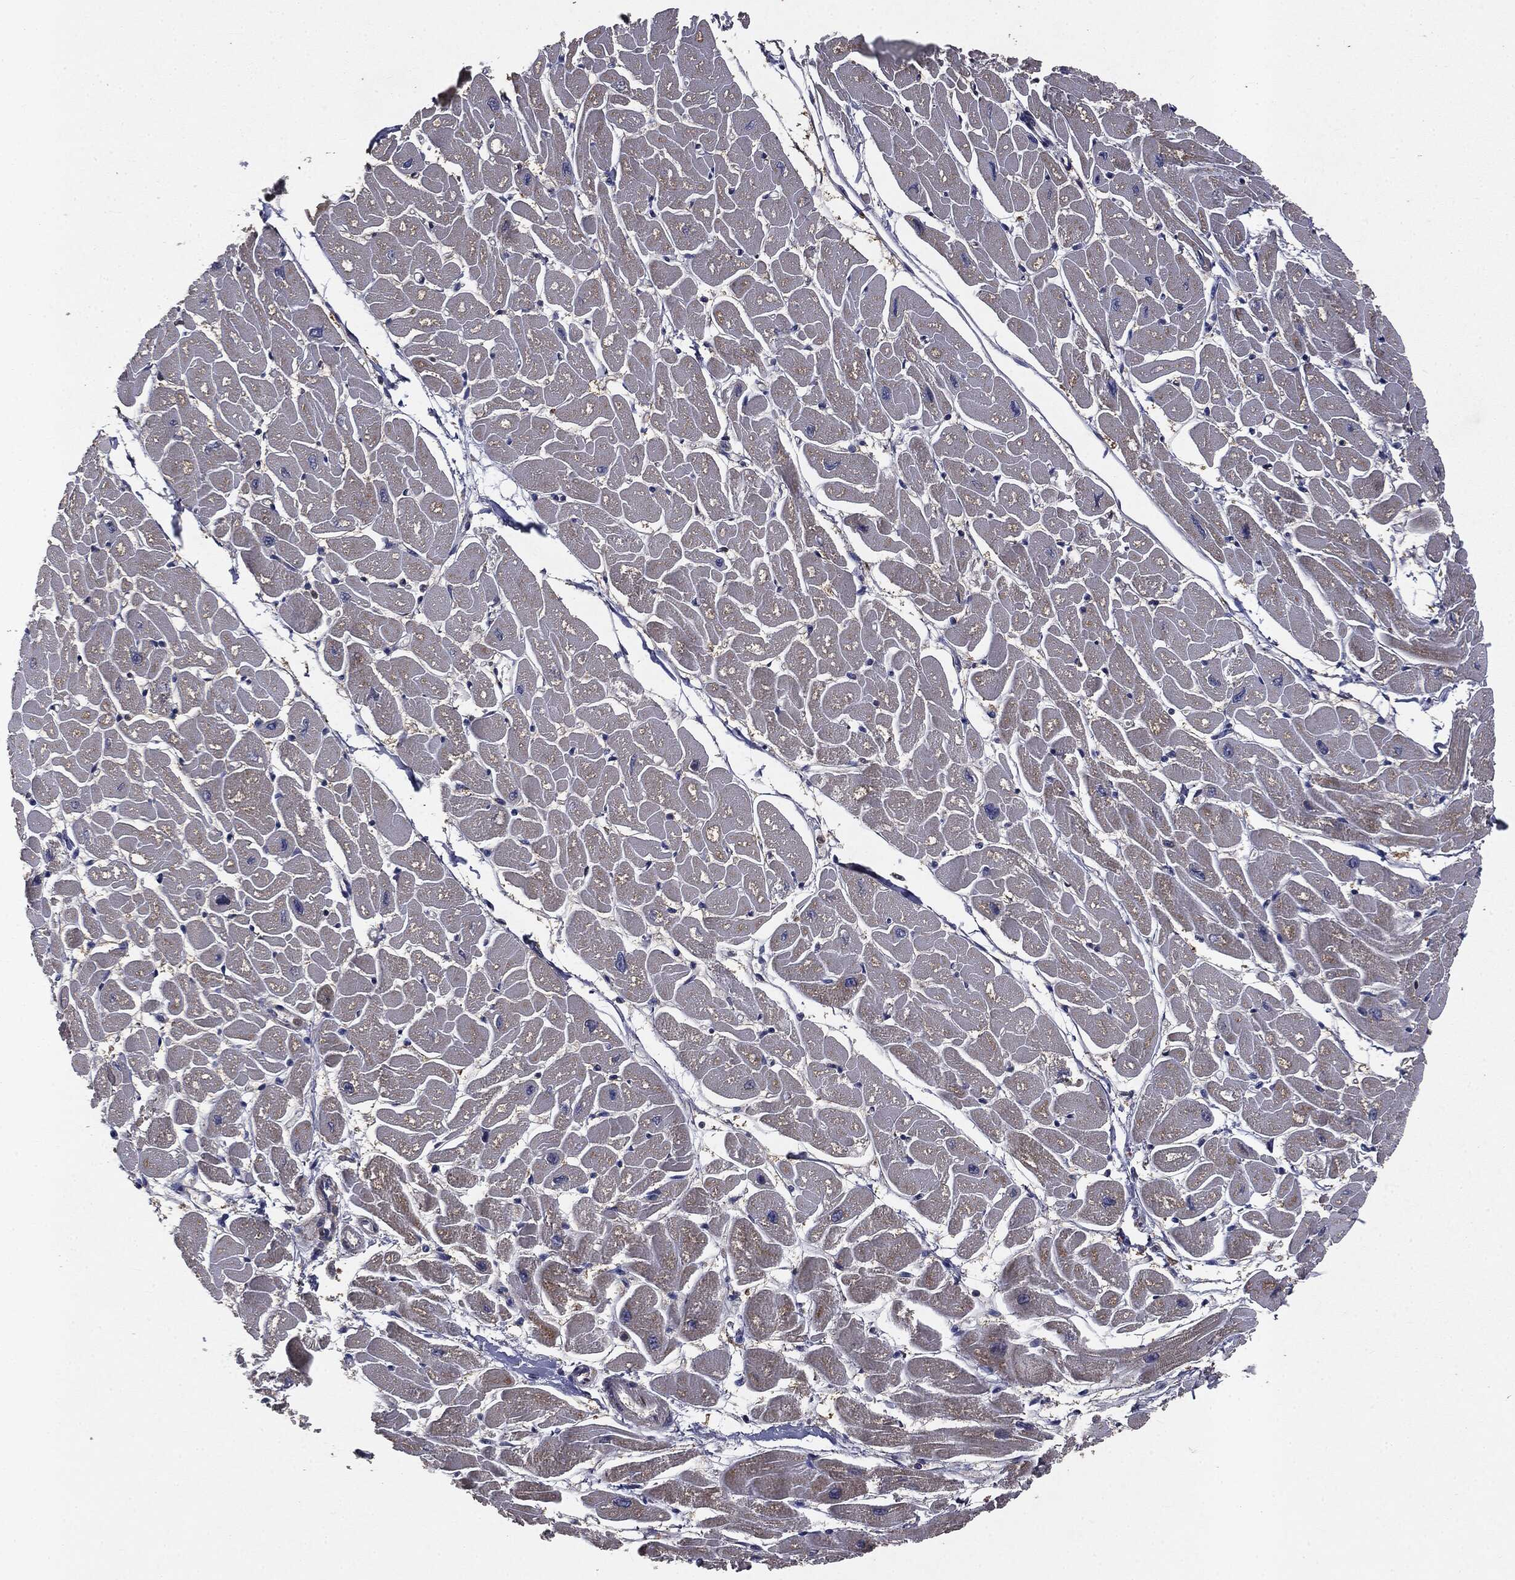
{"staining": {"intensity": "moderate", "quantity": "25%-75%", "location": "cytoplasmic/membranous"}, "tissue": "heart muscle", "cell_type": "Cardiomyocytes", "image_type": "normal", "snomed": [{"axis": "morphology", "description": "Normal tissue, NOS"}, {"axis": "topography", "description": "Heart"}], "caption": "Cardiomyocytes reveal medium levels of moderate cytoplasmic/membranous positivity in approximately 25%-75% of cells in unremarkable heart muscle.", "gene": "MAPK6", "patient": {"sex": "male", "age": 57}}